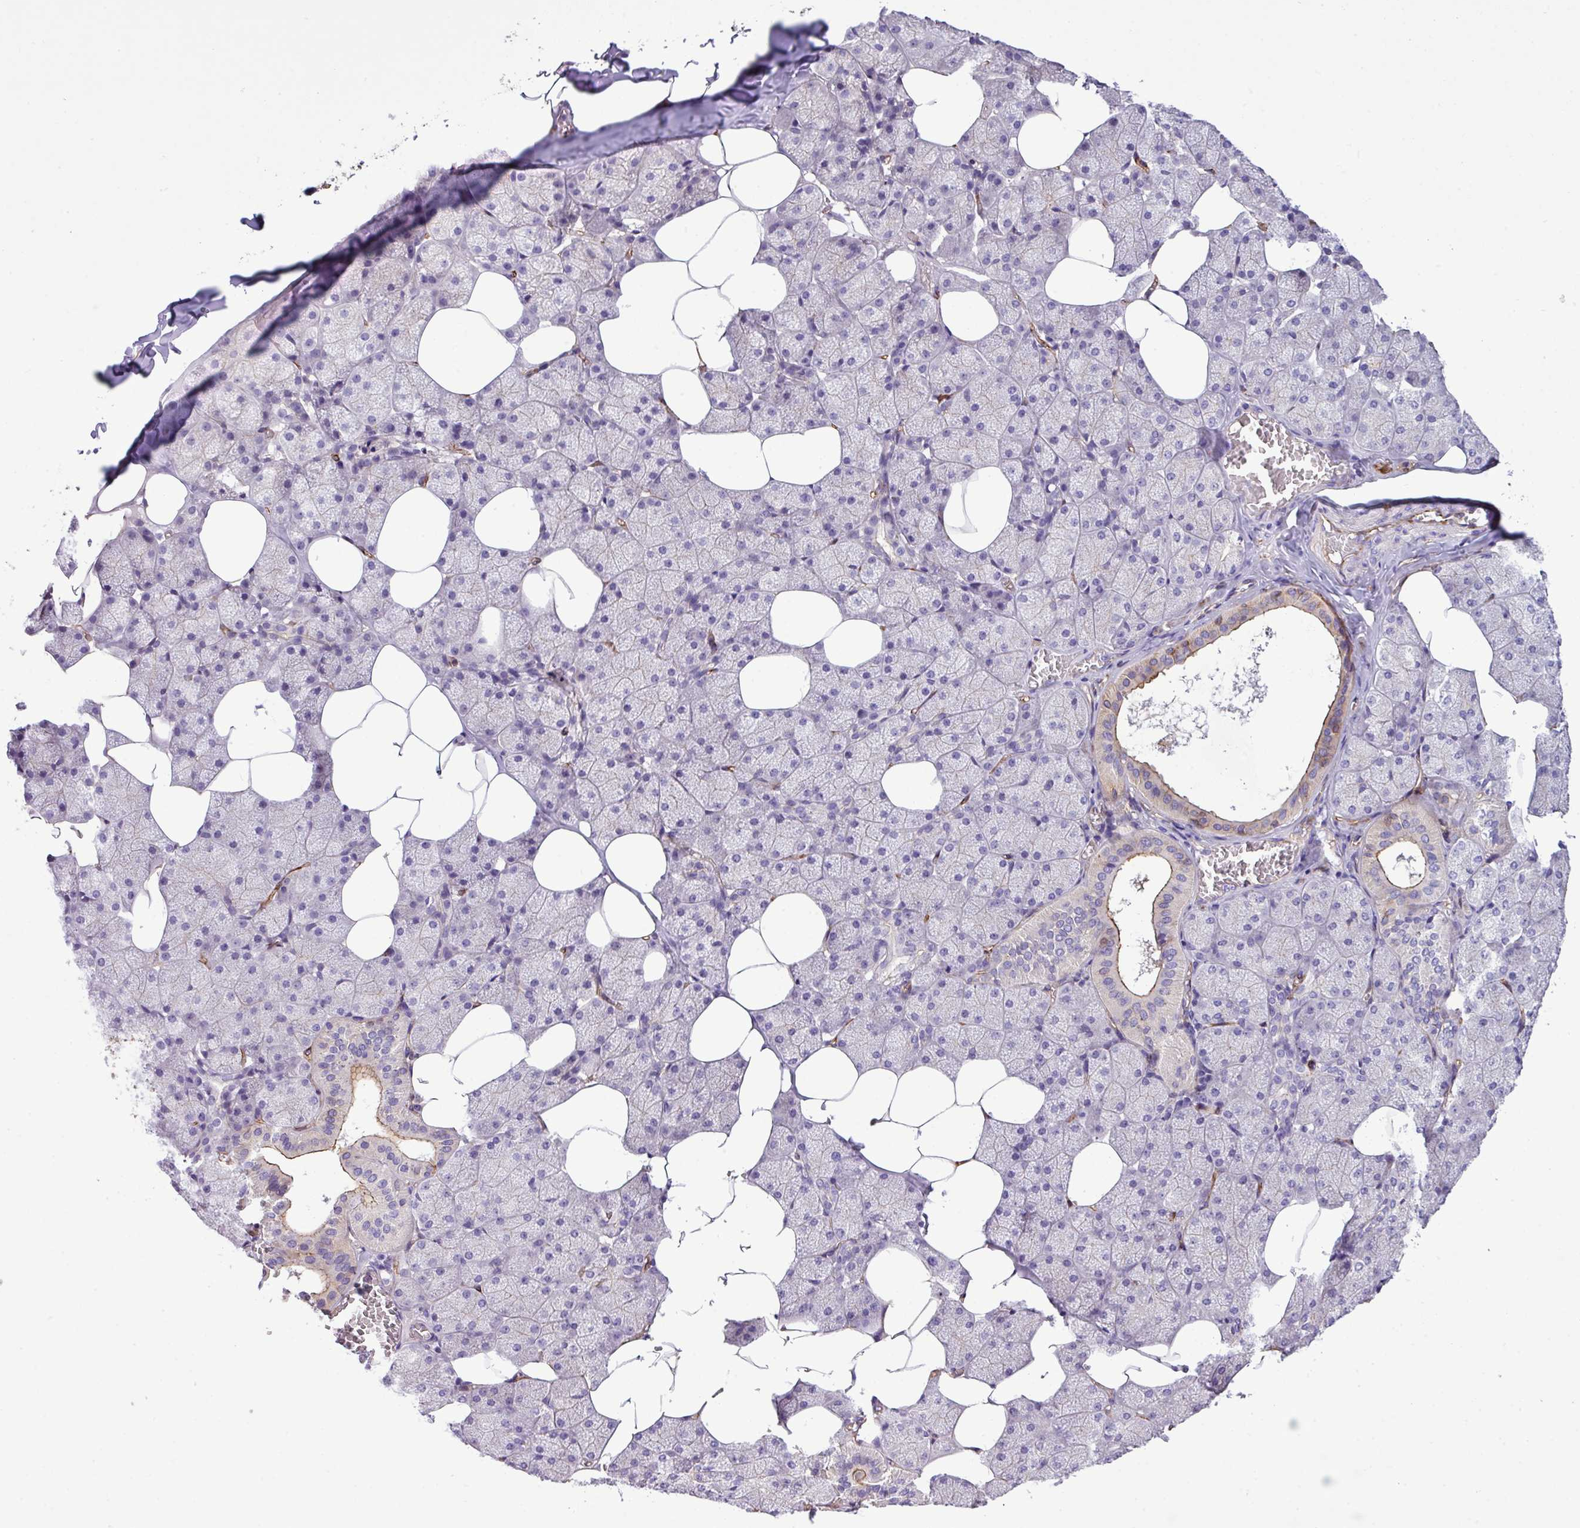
{"staining": {"intensity": "moderate", "quantity": "<25%", "location": "cytoplasmic/membranous"}, "tissue": "salivary gland", "cell_type": "Glandular cells", "image_type": "normal", "snomed": [{"axis": "morphology", "description": "Normal tissue, NOS"}, {"axis": "topography", "description": "Salivary gland"}, {"axis": "topography", "description": "Peripheral nerve tissue"}], "caption": "Brown immunohistochemical staining in benign human salivary gland demonstrates moderate cytoplasmic/membranous positivity in approximately <25% of glandular cells.", "gene": "PARD6A", "patient": {"sex": "male", "age": 38}}